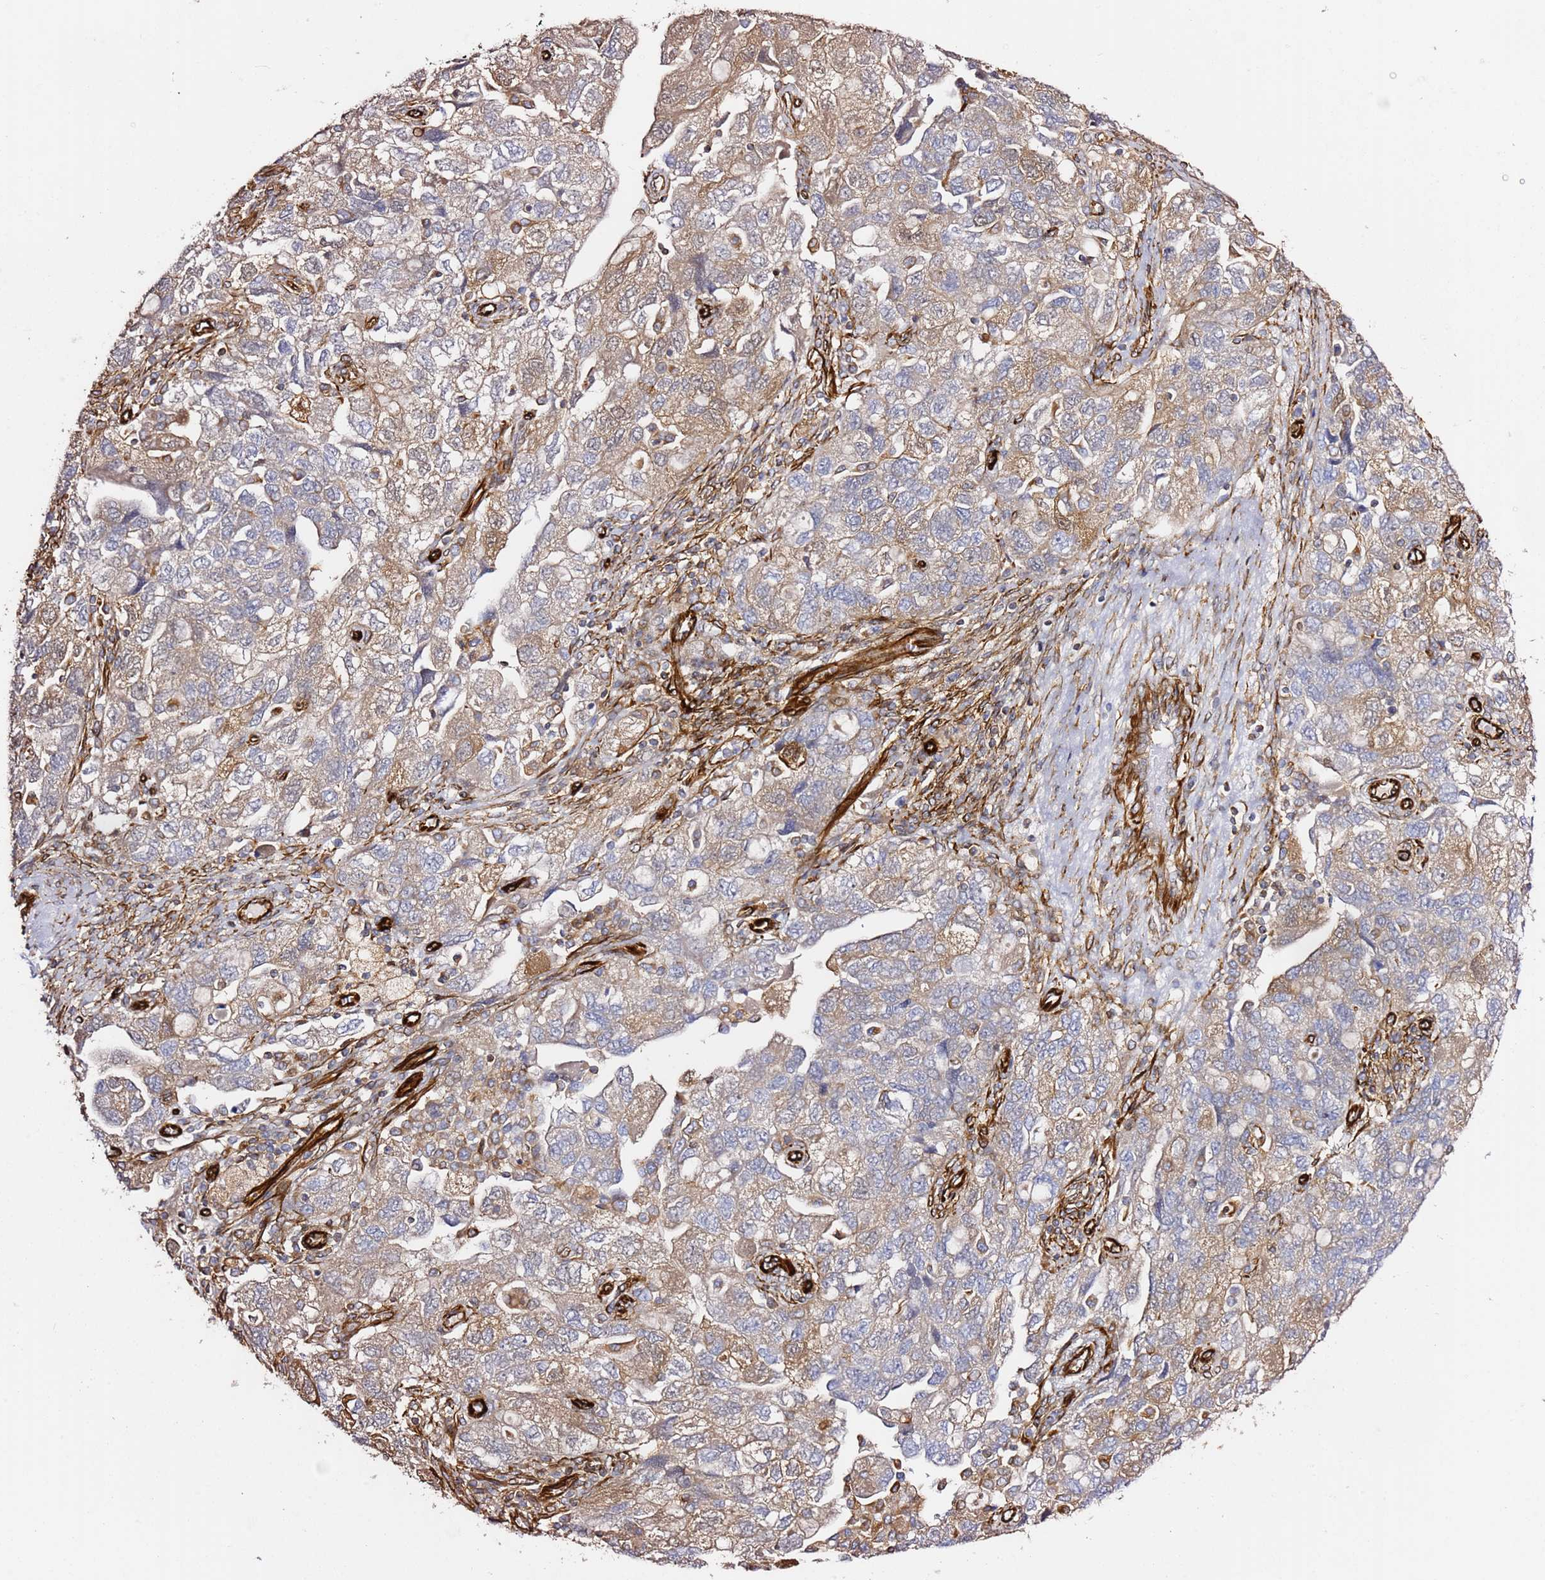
{"staining": {"intensity": "moderate", "quantity": "25%-75%", "location": "cytoplasmic/membranous"}, "tissue": "ovarian cancer", "cell_type": "Tumor cells", "image_type": "cancer", "snomed": [{"axis": "morphology", "description": "Carcinoma, NOS"}, {"axis": "morphology", "description": "Cystadenocarcinoma, serous, NOS"}, {"axis": "topography", "description": "Ovary"}], "caption": "Immunohistochemistry (IHC) photomicrograph of neoplastic tissue: carcinoma (ovarian) stained using immunohistochemistry (IHC) shows medium levels of moderate protein expression localized specifically in the cytoplasmic/membranous of tumor cells, appearing as a cytoplasmic/membranous brown color.", "gene": "MRGPRE", "patient": {"sex": "female", "age": 69}}